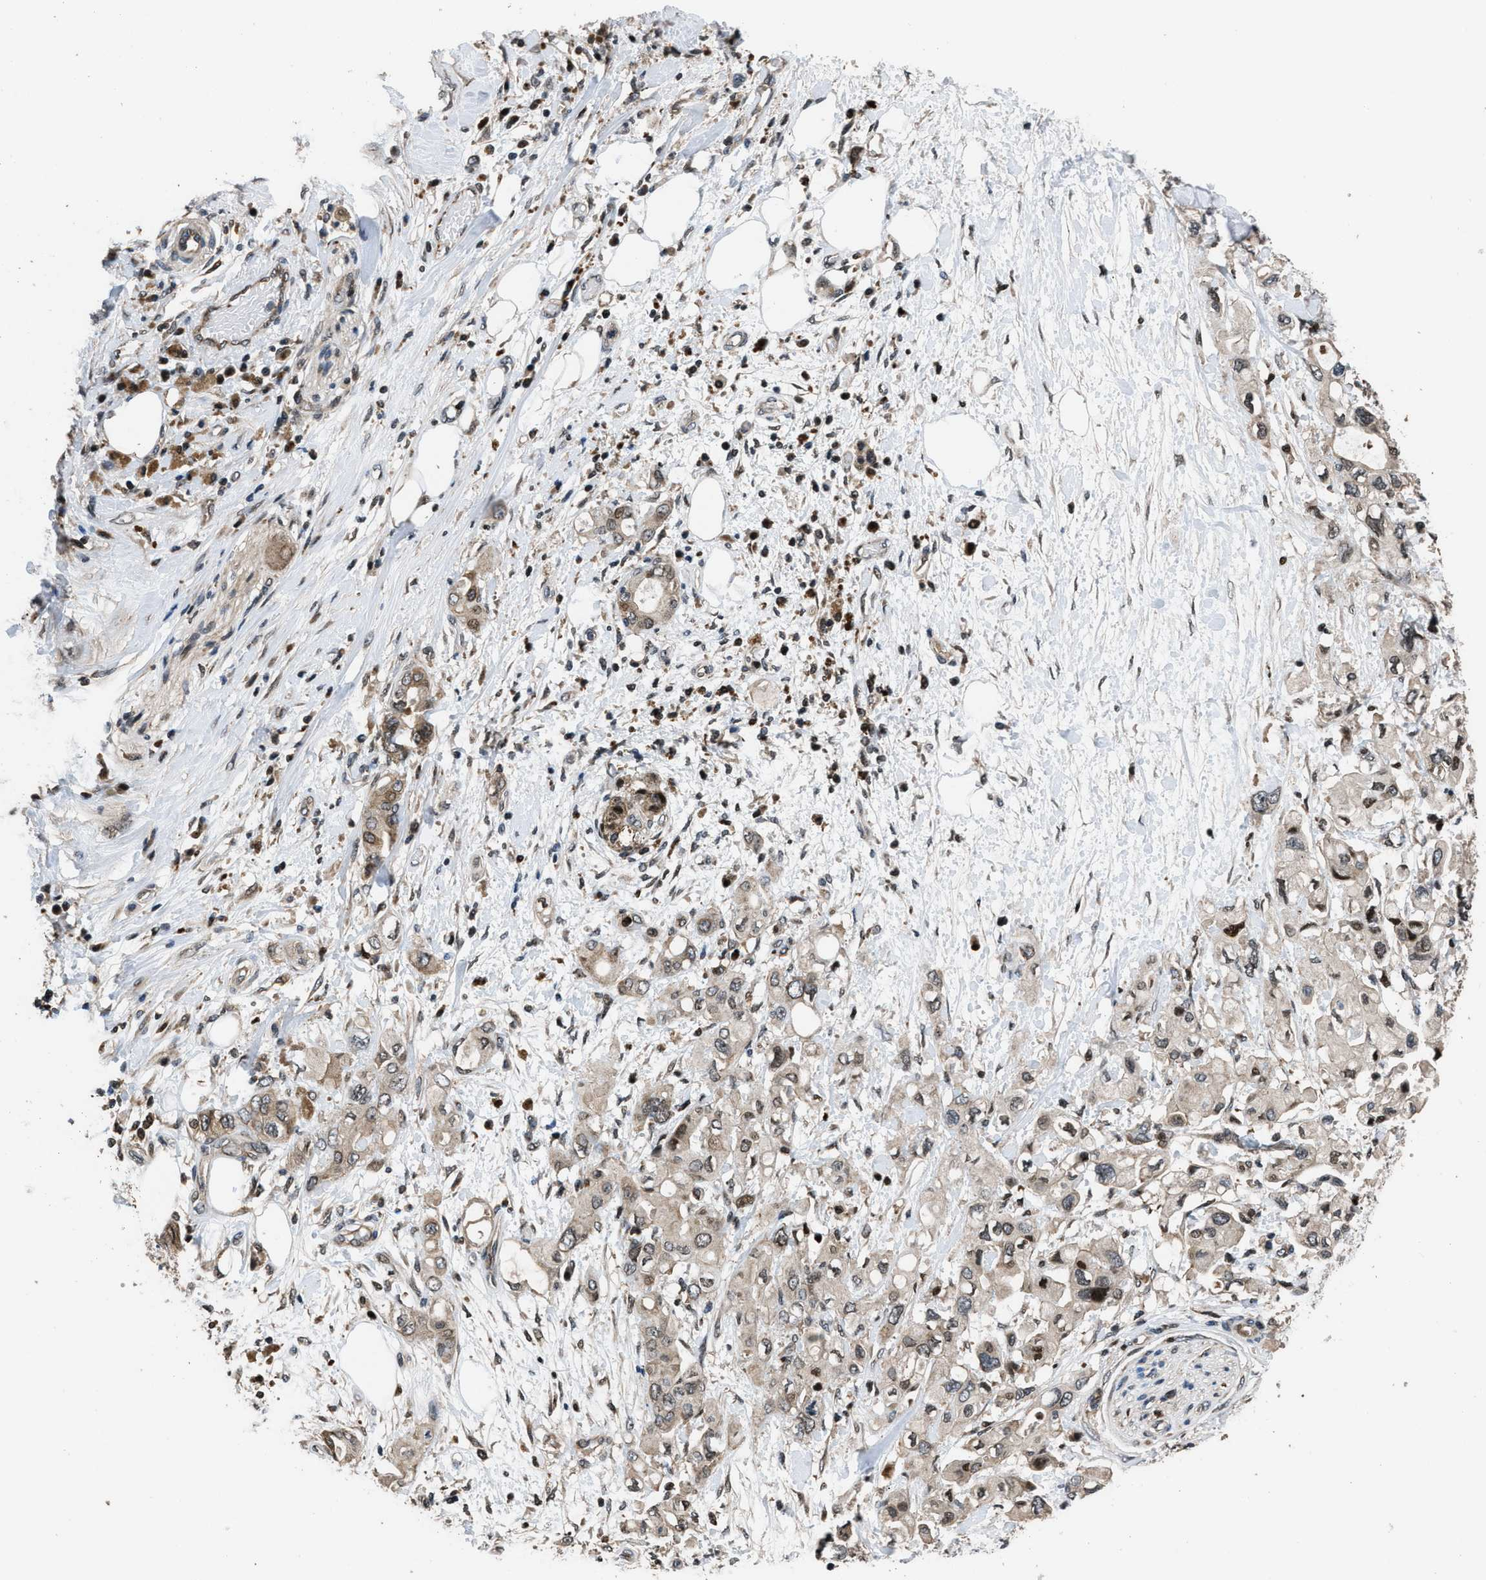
{"staining": {"intensity": "weak", "quantity": "25%-75%", "location": "cytoplasmic/membranous"}, "tissue": "pancreatic cancer", "cell_type": "Tumor cells", "image_type": "cancer", "snomed": [{"axis": "morphology", "description": "Adenocarcinoma, NOS"}, {"axis": "topography", "description": "Pancreas"}], "caption": "Immunohistochemical staining of human pancreatic adenocarcinoma displays low levels of weak cytoplasmic/membranous protein positivity in approximately 25%-75% of tumor cells. The staining was performed using DAB, with brown indicating positive protein expression. Nuclei are stained blue with hematoxylin.", "gene": "CTBS", "patient": {"sex": "female", "age": 56}}